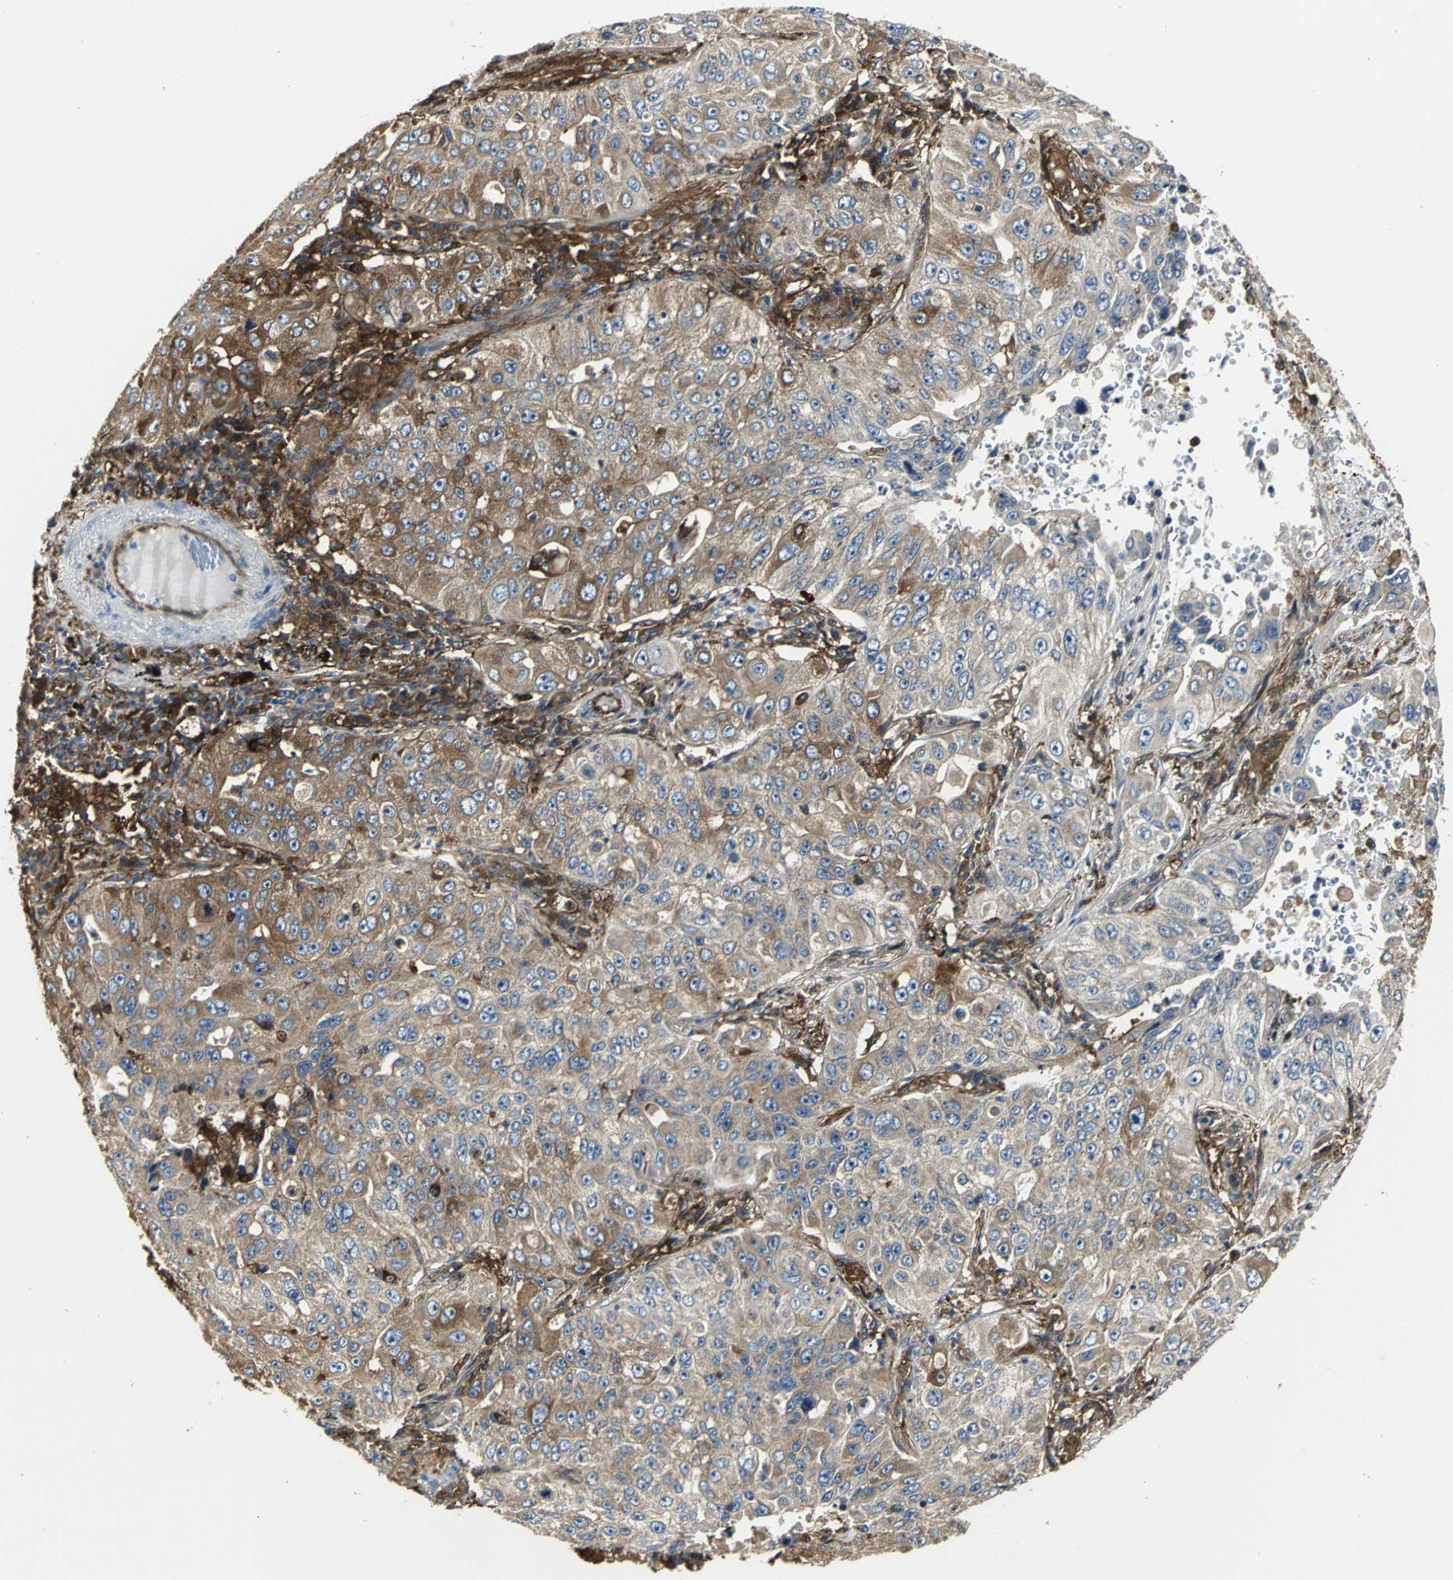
{"staining": {"intensity": "strong", "quantity": ">75%", "location": "cytoplasmic/membranous"}, "tissue": "lung cancer", "cell_type": "Tumor cells", "image_type": "cancer", "snomed": [{"axis": "morphology", "description": "Adenocarcinoma, NOS"}, {"axis": "topography", "description": "Lung"}], "caption": "A brown stain shows strong cytoplasmic/membranous staining of a protein in lung cancer tumor cells. (Stains: DAB in brown, nuclei in blue, Microscopy: brightfield microscopy at high magnification).", "gene": "CHRNB1", "patient": {"sex": "male", "age": 84}}